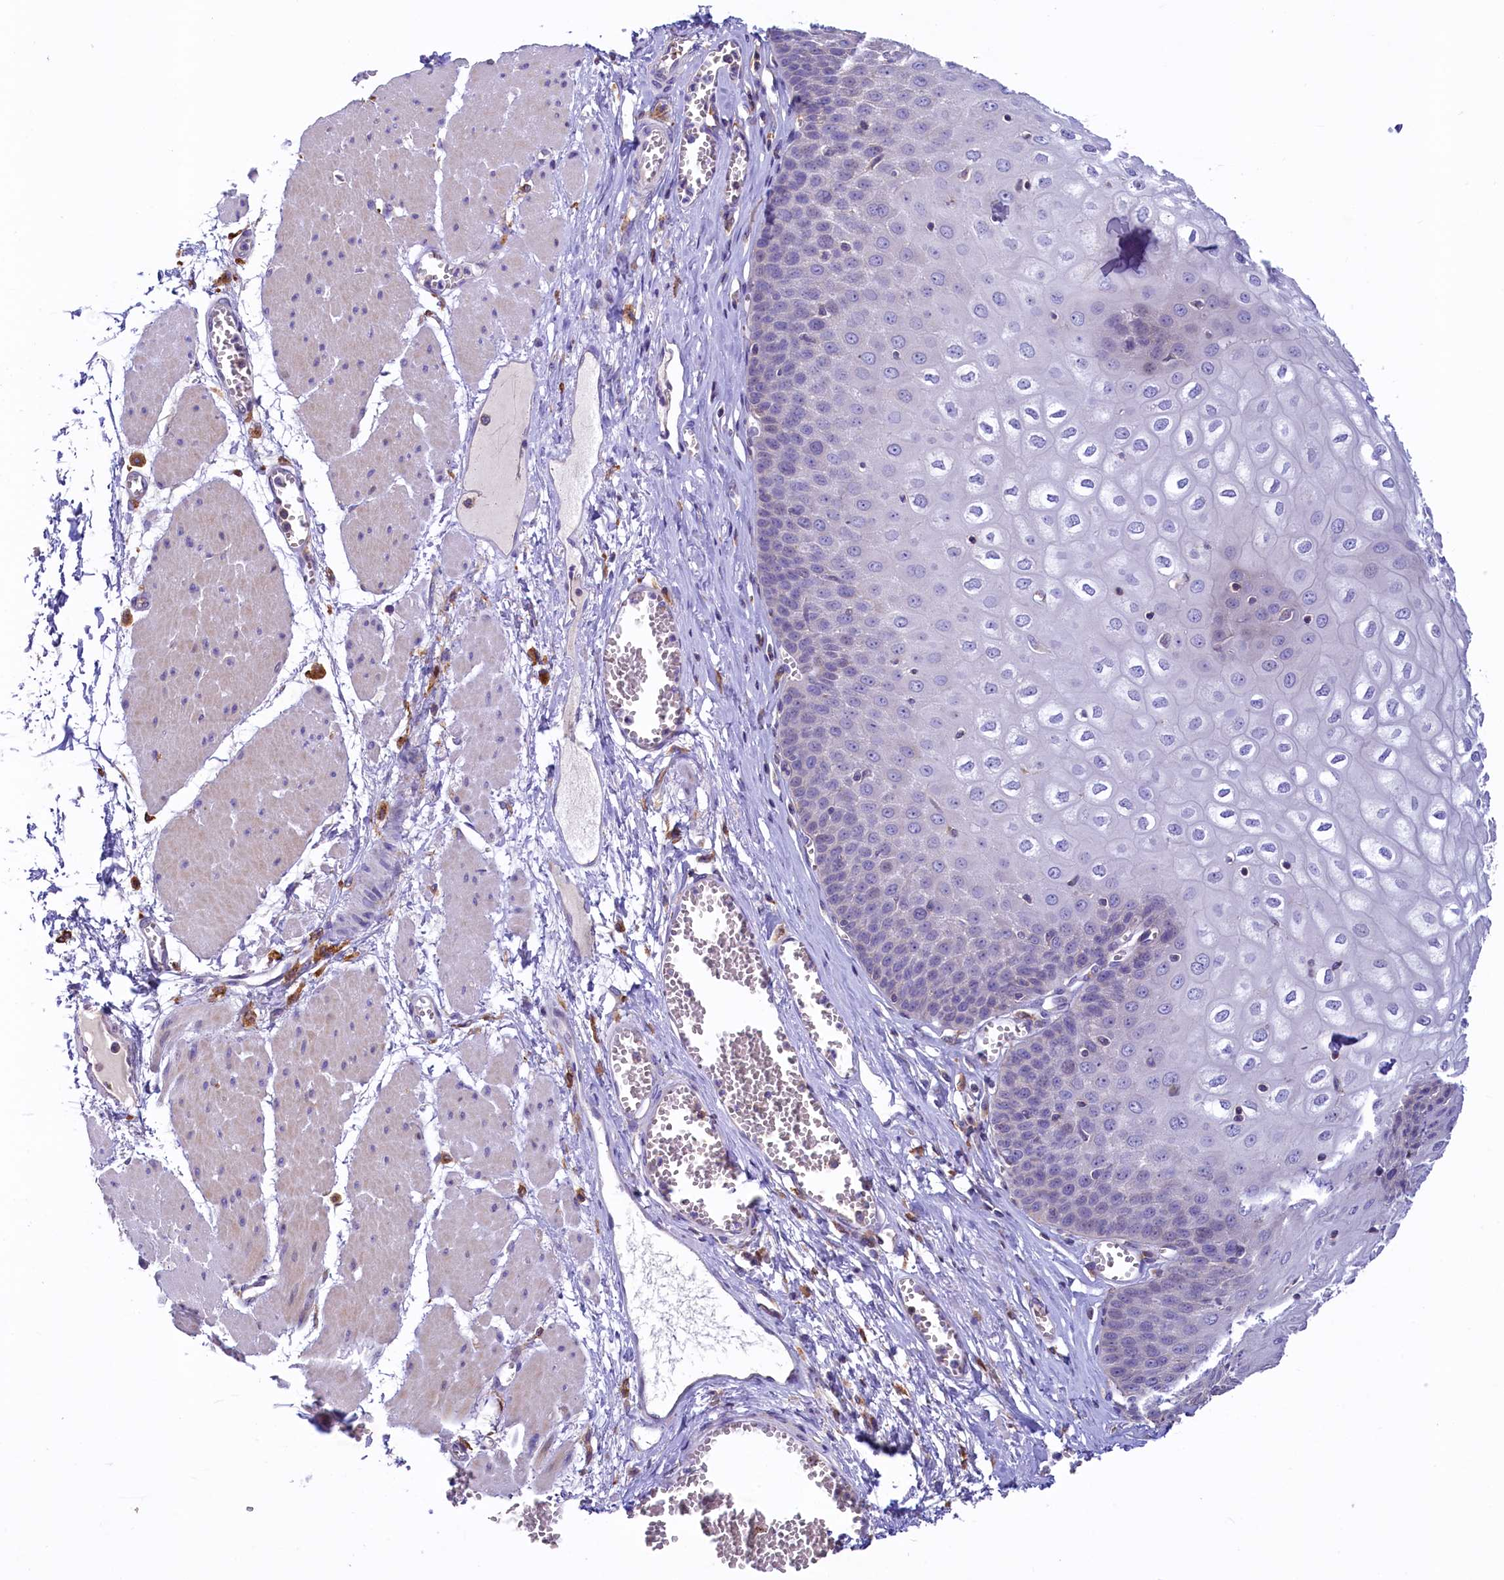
{"staining": {"intensity": "negative", "quantity": "none", "location": "none"}, "tissue": "esophagus", "cell_type": "Squamous epithelial cells", "image_type": "normal", "snomed": [{"axis": "morphology", "description": "Normal tissue, NOS"}, {"axis": "topography", "description": "Esophagus"}], "caption": "This photomicrograph is of unremarkable esophagus stained with immunohistochemistry to label a protein in brown with the nuclei are counter-stained blue. There is no staining in squamous epithelial cells.", "gene": "HPS6", "patient": {"sex": "male", "age": 60}}